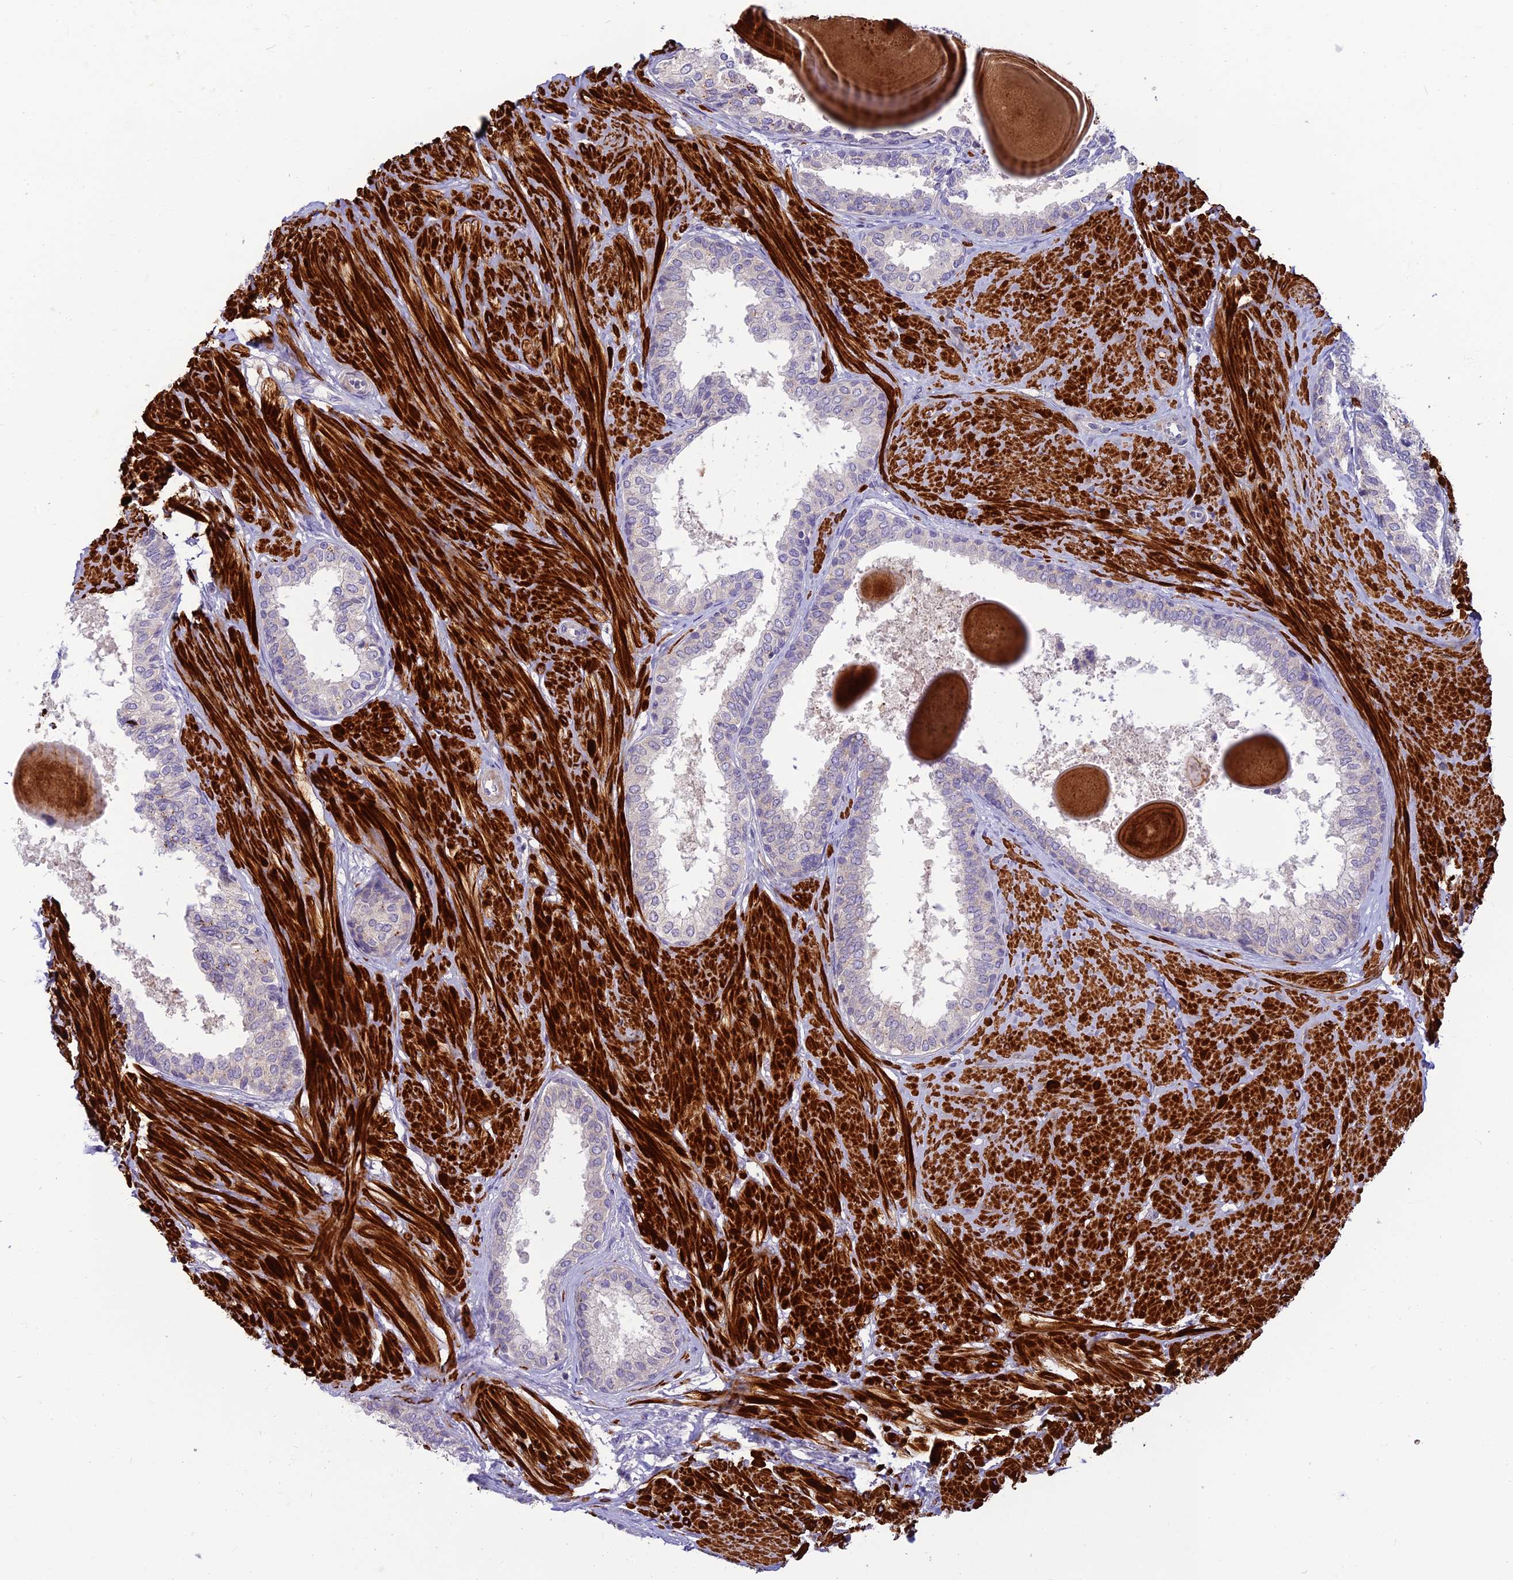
{"staining": {"intensity": "weak", "quantity": "25%-75%", "location": "cytoplasmic/membranous"}, "tissue": "prostate", "cell_type": "Glandular cells", "image_type": "normal", "snomed": [{"axis": "morphology", "description": "Normal tissue, NOS"}, {"axis": "topography", "description": "Prostate"}], "caption": "Immunohistochemical staining of benign prostate shows weak cytoplasmic/membranous protein staining in about 25%-75% of glandular cells. (Stains: DAB in brown, nuclei in blue, Microscopy: brightfield microscopy at high magnification).", "gene": "CLIP4", "patient": {"sex": "male", "age": 48}}